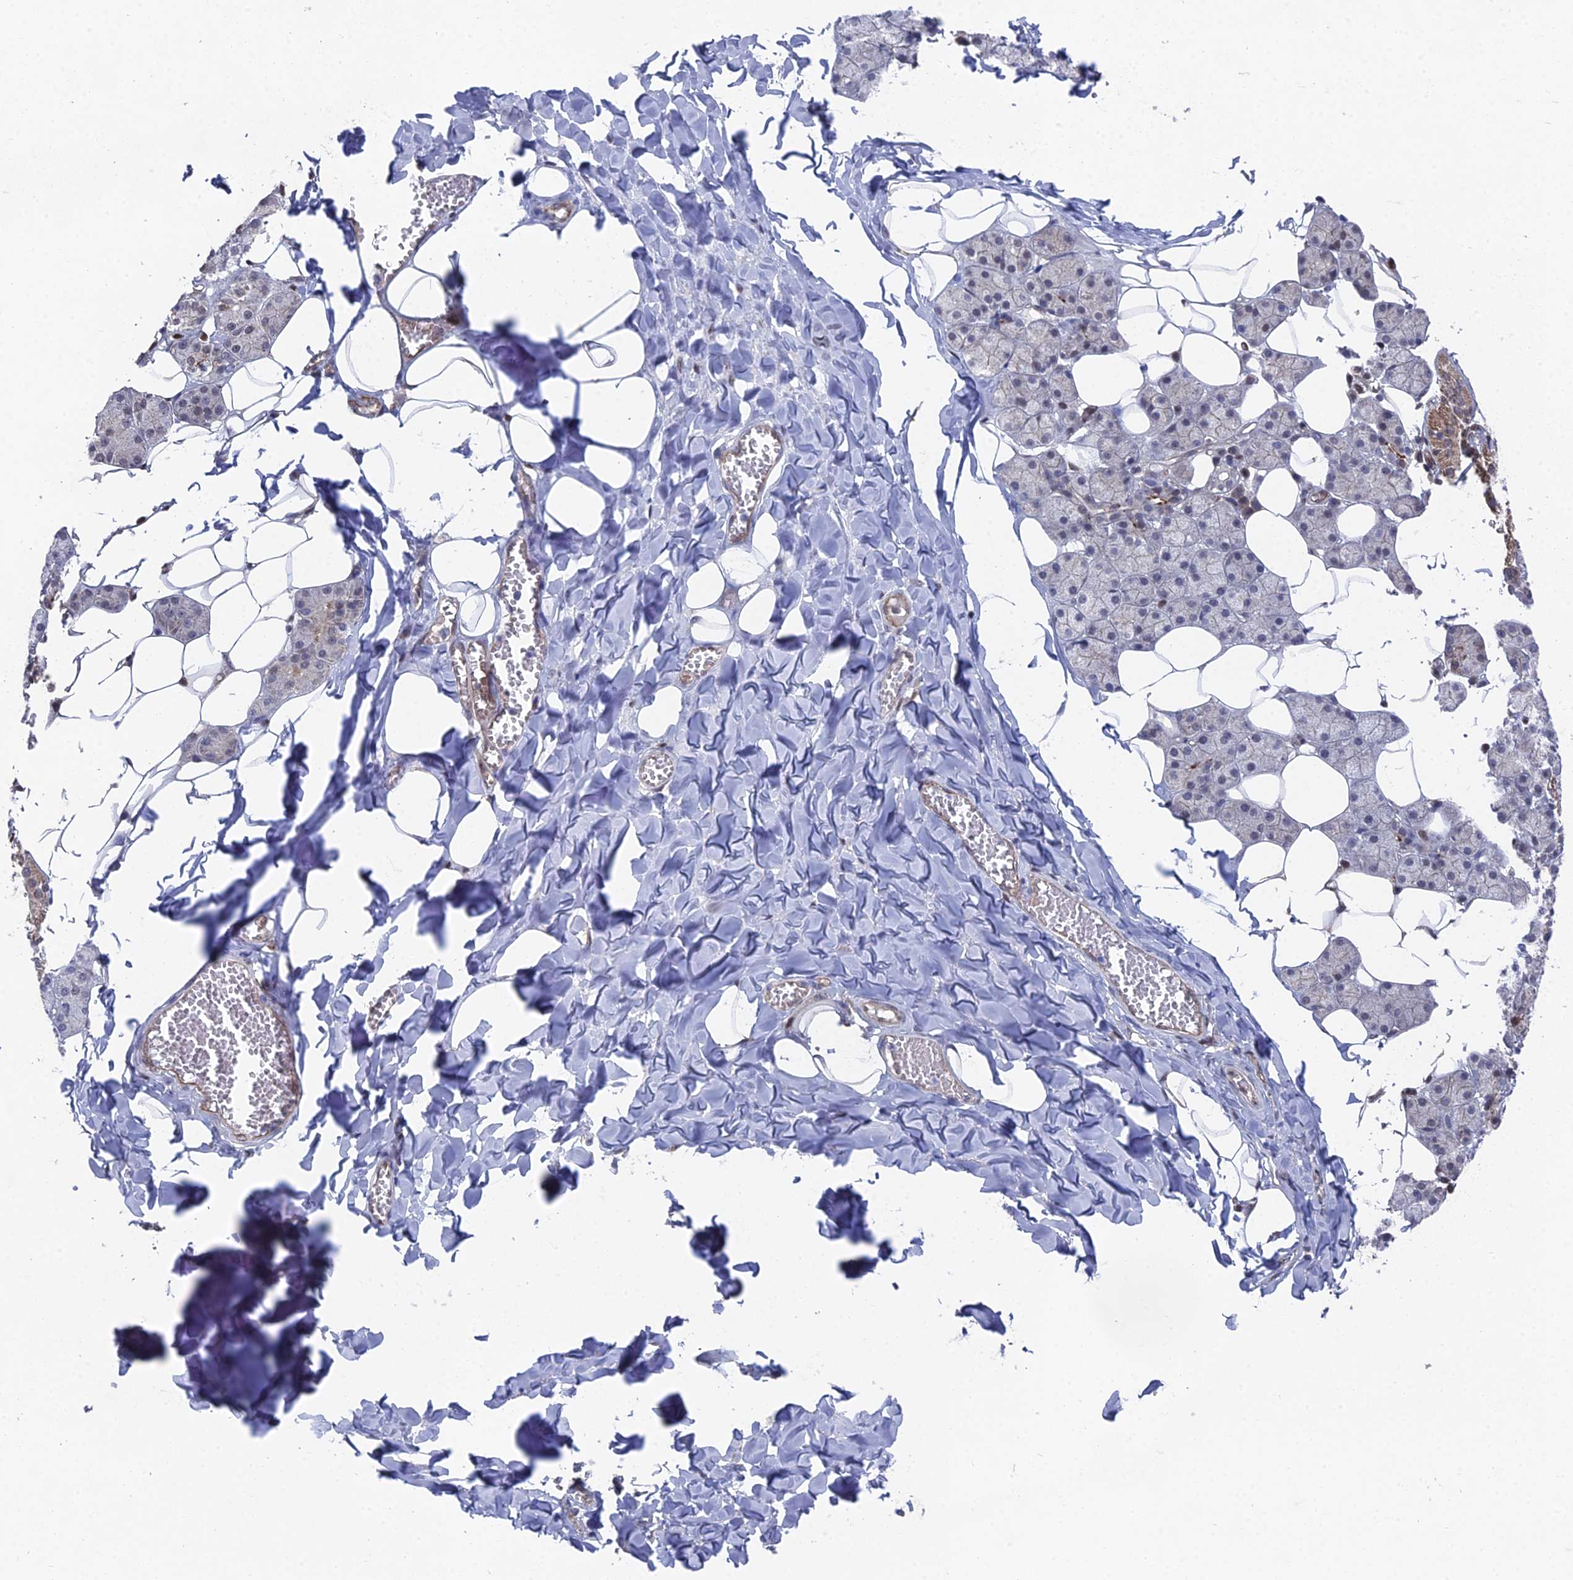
{"staining": {"intensity": "moderate", "quantity": "25%-75%", "location": "cytoplasmic/membranous,nuclear"}, "tissue": "salivary gland", "cell_type": "Glandular cells", "image_type": "normal", "snomed": [{"axis": "morphology", "description": "Normal tissue, NOS"}, {"axis": "topography", "description": "Salivary gland"}], "caption": "Salivary gland stained for a protein reveals moderate cytoplasmic/membranous,nuclear positivity in glandular cells. Immunohistochemistry stains the protein in brown and the nuclei are stained blue.", "gene": "UNC5D", "patient": {"sex": "female", "age": 33}}